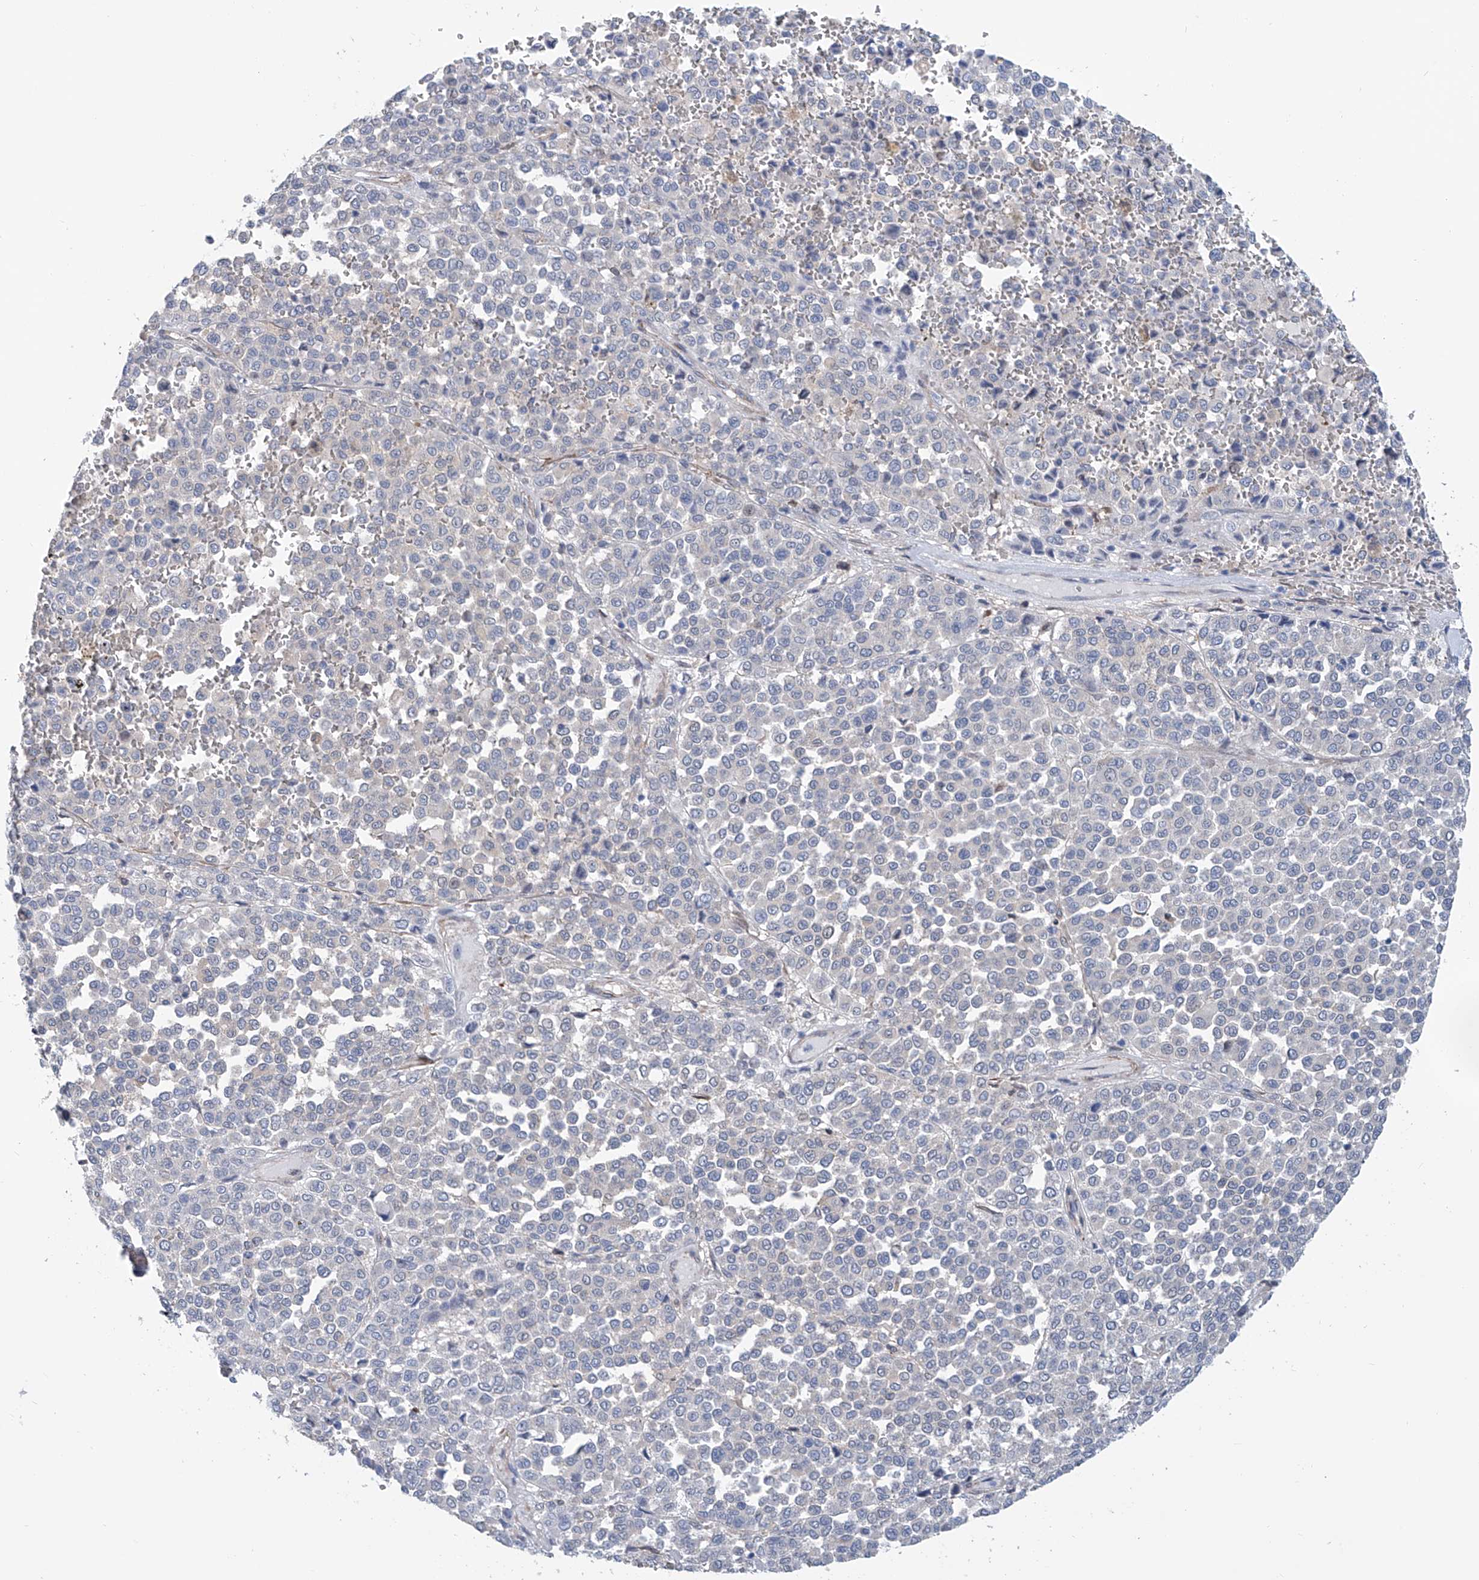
{"staining": {"intensity": "negative", "quantity": "none", "location": "none"}, "tissue": "melanoma", "cell_type": "Tumor cells", "image_type": "cancer", "snomed": [{"axis": "morphology", "description": "Malignant melanoma, Metastatic site"}, {"axis": "topography", "description": "Pancreas"}], "caption": "Immunohistochemical staining of human malignant melanoma (metastatic site) shows no significant staining in tumor cells.", "gene": "TNN", "patient": {"sex": "female", "age": 30}}